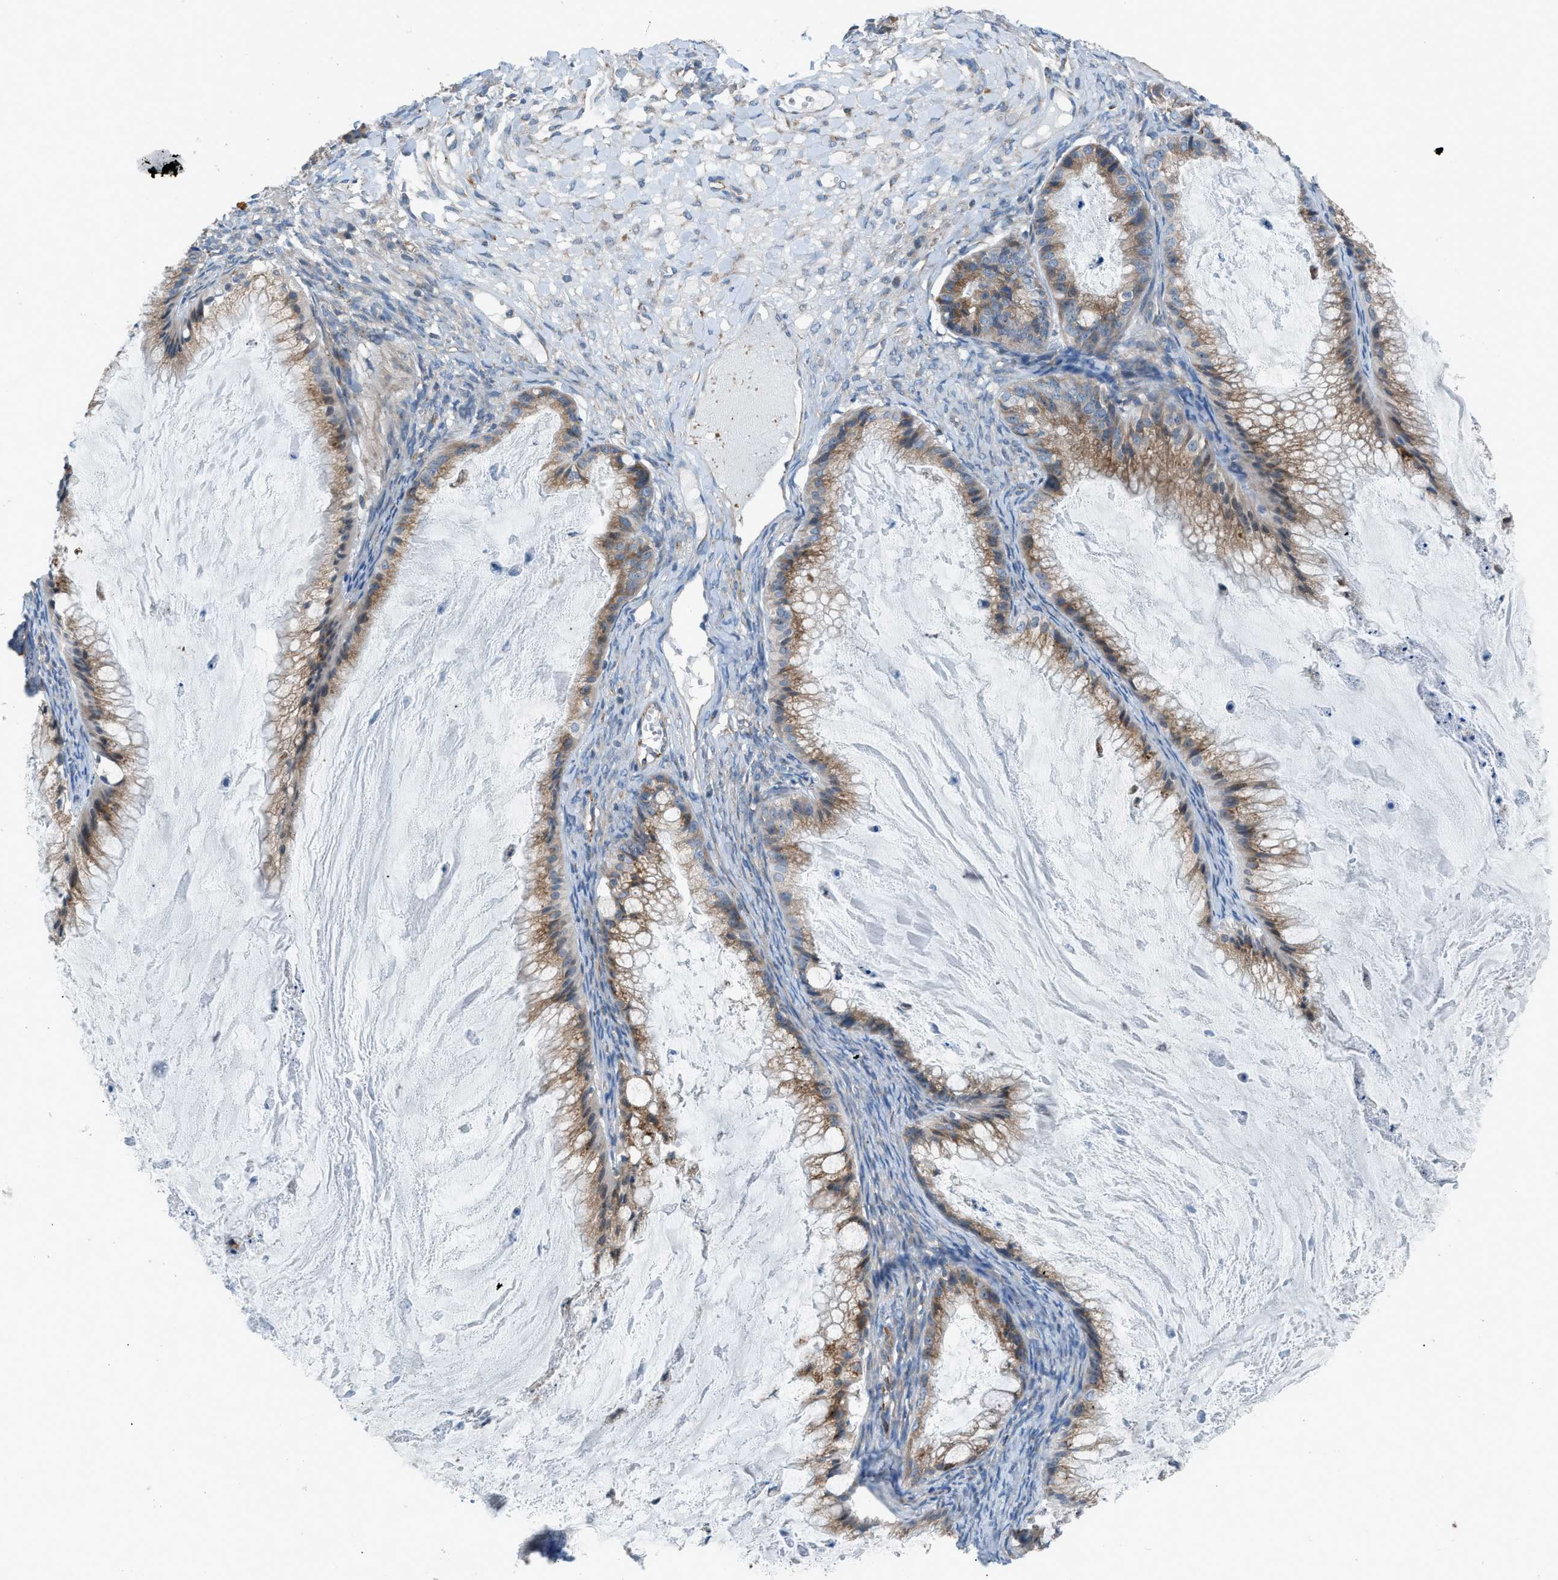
{"staining": {"intensity": "moderate", "quantity": ">75%", "location": "cytoplasmic/membranous"}, "tissue": "ovarian cancer", "cell_type": "Tumor cells", "image_type": "cancer", "snomed": [{"axis": "morphology", "description": "Cystadenocarcinoma, mucinous, NOS"}, {"axis": "topography", "description": "Ovary"}], "caption": "Moderate cytoplasmic/membranous protein expression is seen in approximately >75% of tumor cells in mucinous cystadenocarcinoma (ovarian).", "gene": "HEG1", "patient": {"sex": "female", "age": 57}}